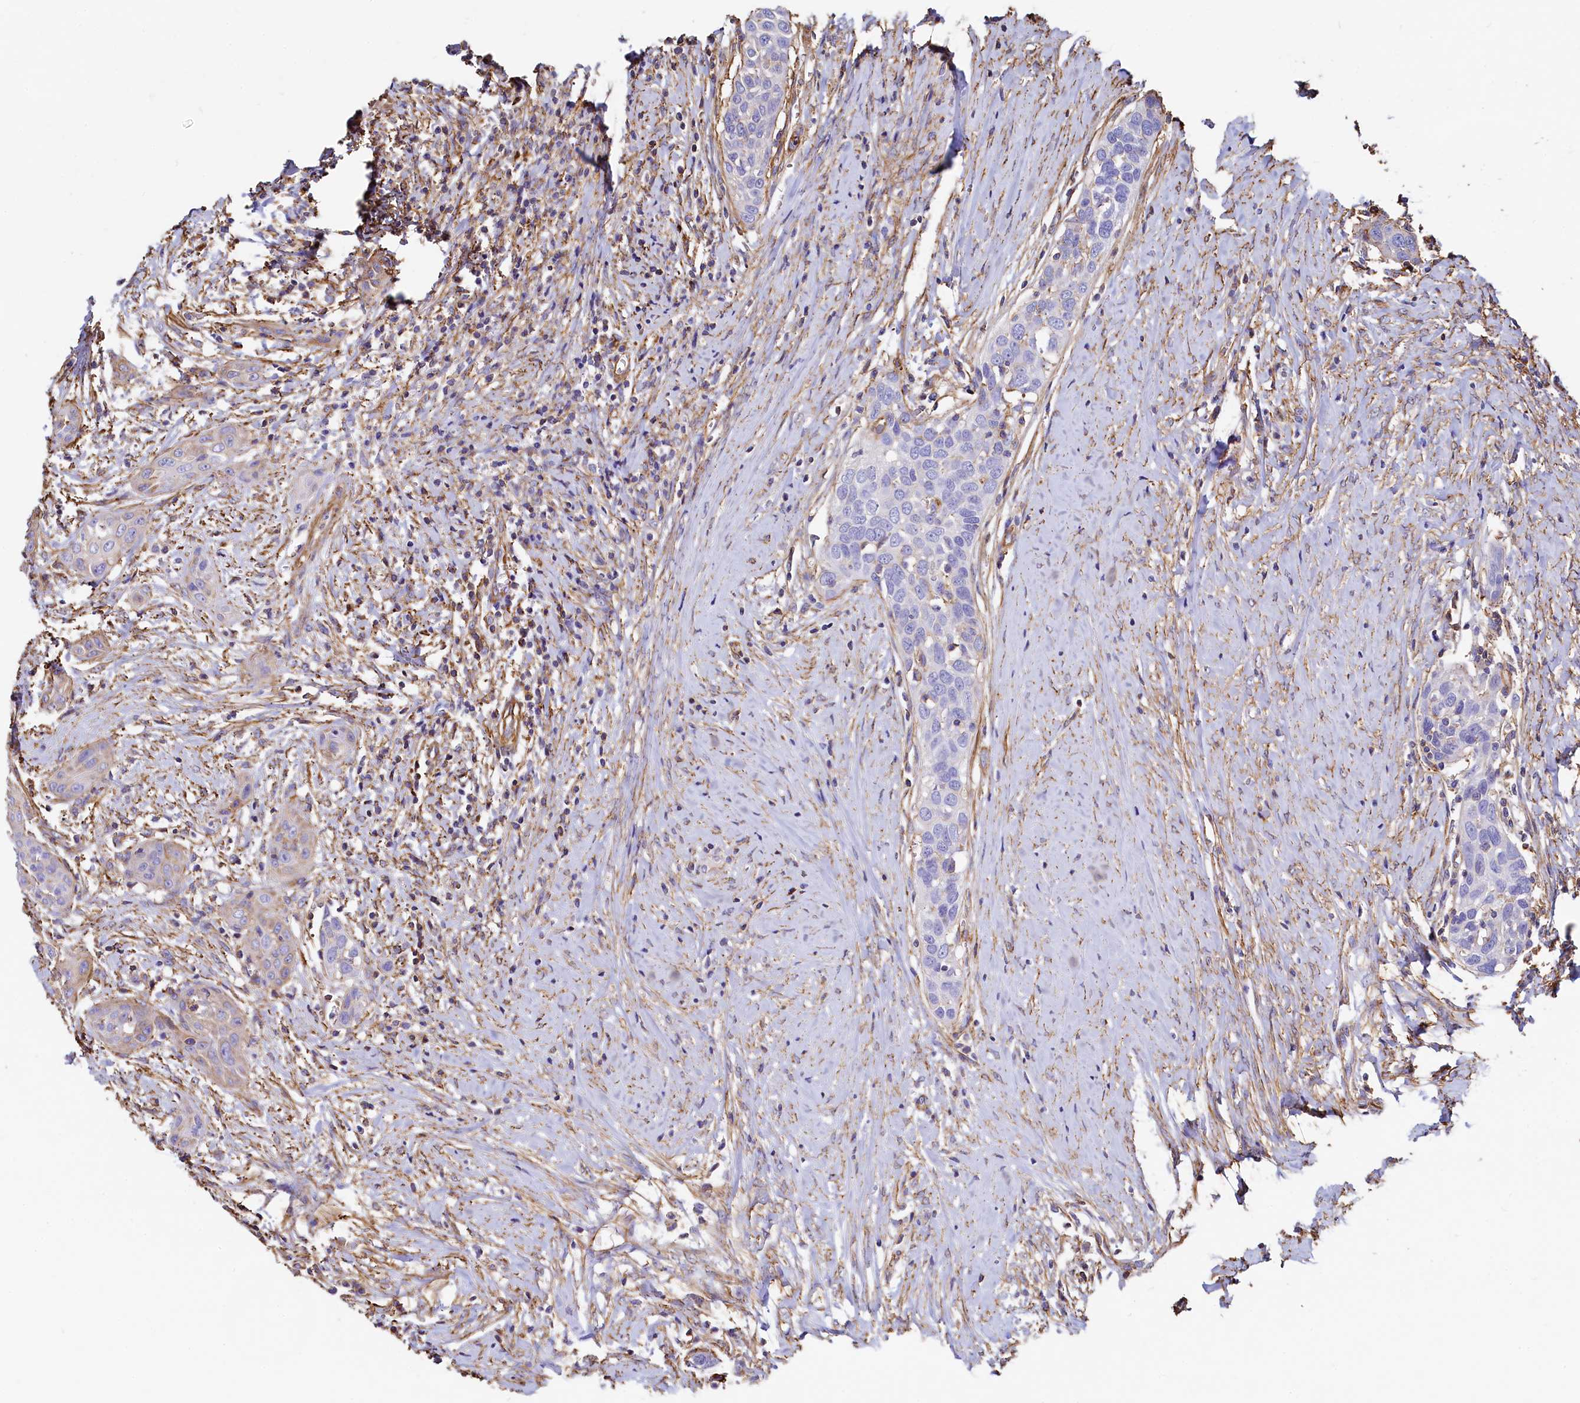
{"staining": {"intensity": "moderate", "quantity": "<25%", "location": "cytoplasmic/membranous"}, "tissue": "head and neck cancer", "cell_type": "Tumor cells", "image_type": "cancer", "snomed": [{"axis": "morphology", "description": "Squamous cell carcinoma, NOS"}, {"axis": "topography", "description": "Oral tissue"}, {"axis": "topography", "description": "Head-Neck"}], "caption": "Approximately <25% of tumor cells in human head and neck cancer reveal moderate cytoplasmic/membranous protein expression as visualized by brown immunohistochemical staining.", "gene": "THBS1", "patient": {"sex": "female", "age": 50}}